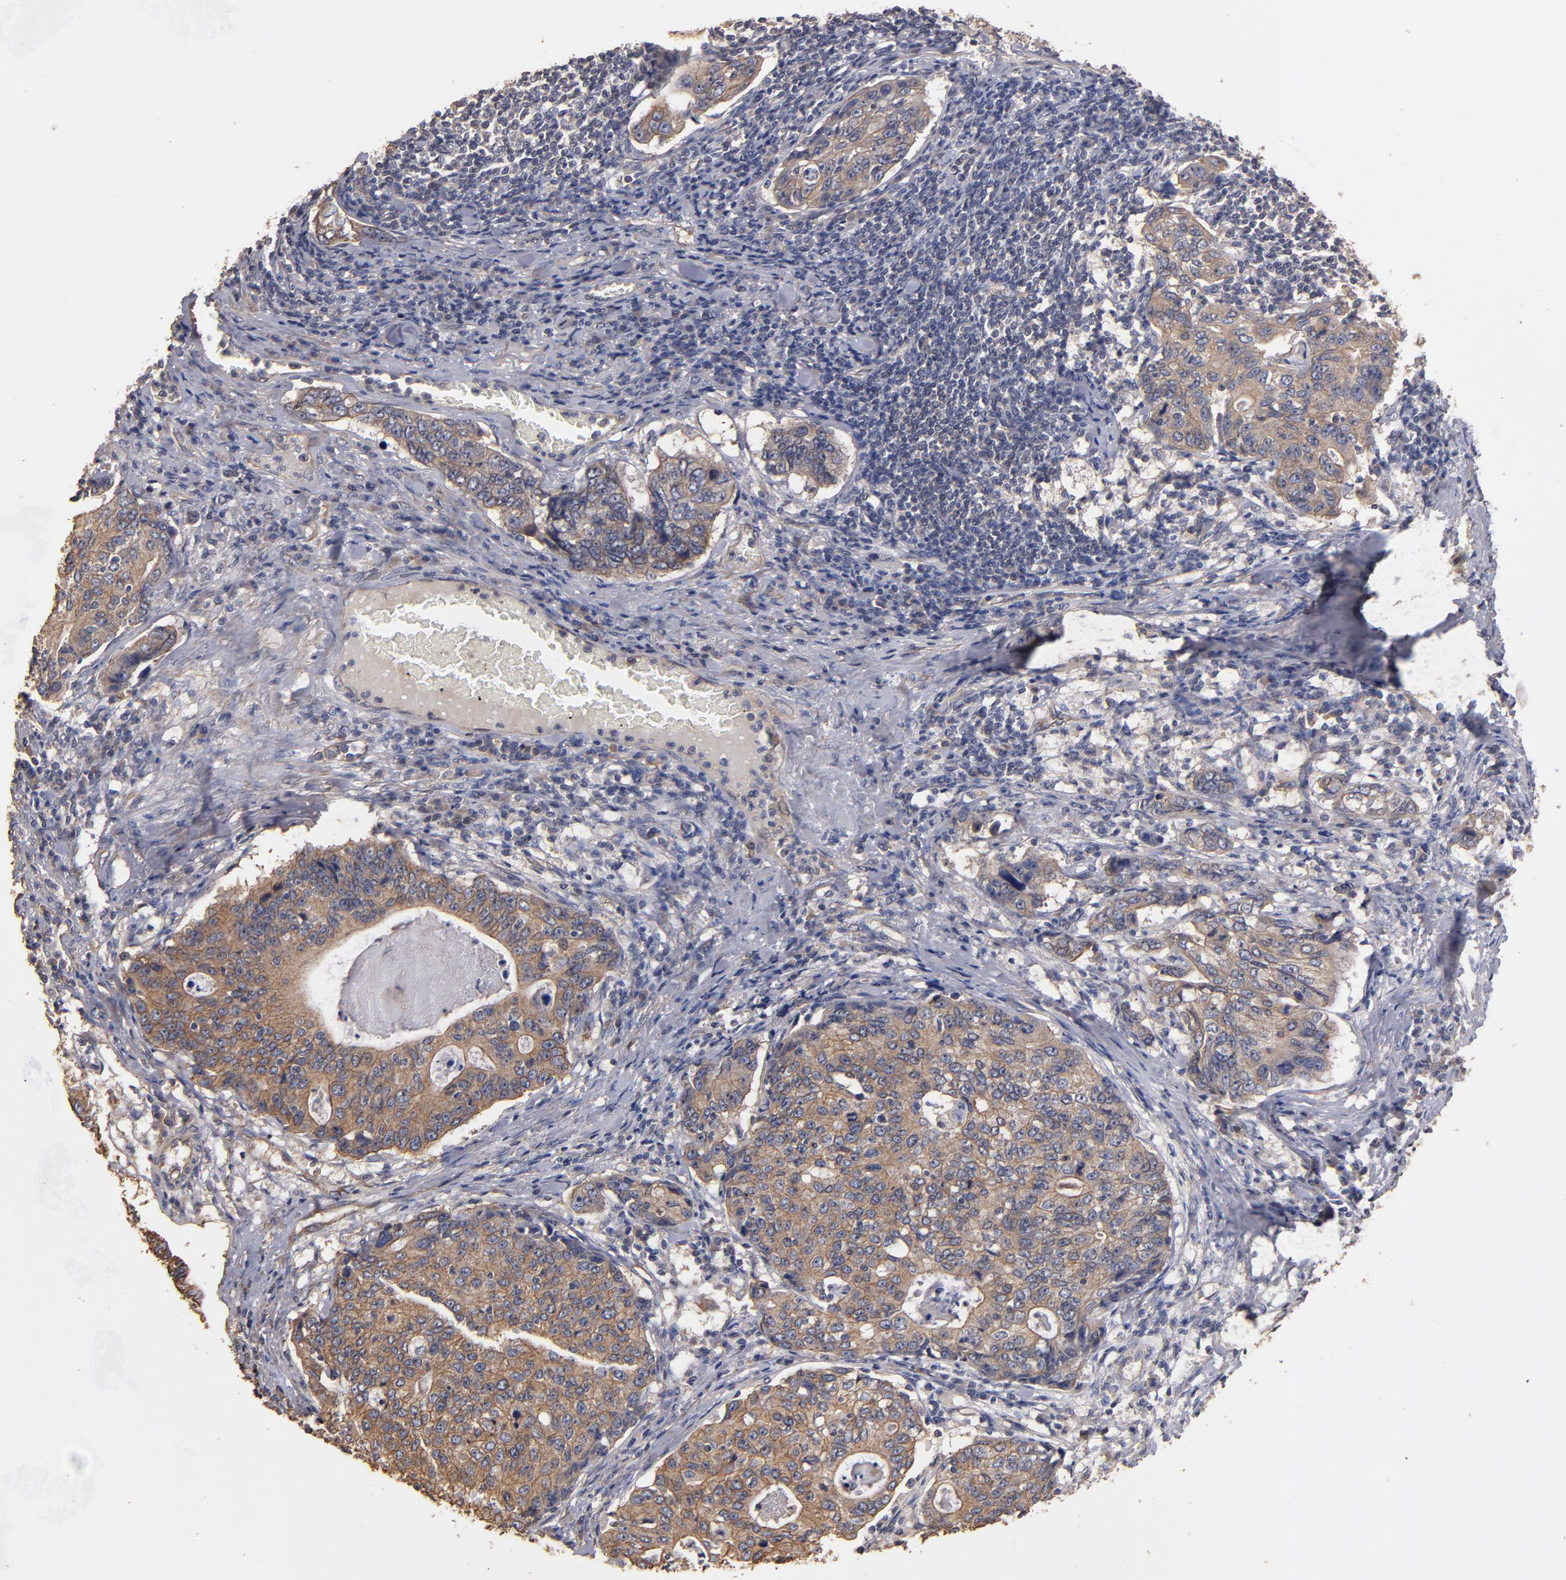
{"staining": {"intensity": "moderate", "quantity": ">75%", "location": "cytoplasmic/membranous"}, "tissue": "stomach cancer", "cell_type": "Tumor cells", "image_type": "cancer", "snomed": [{"axis": "morphology", "description": "Adenocarcinoma, NOS"}, {"axis": "topography", "description": "Esophagus"}, {"axis": "topography", "description": "Stomach"}], "caption": "Tumor cells display medium levels of moderate cytoplasmic/membranous expression in about >75% of cells in human stomach cancer. The staining was performed using DAB to visualize the protein expression in brown, while the nuclei were stained in blue with hematoxylin (Magnification: 20x).", "gene": "DMD", "patient": {"sex": "male", "age": 74}}